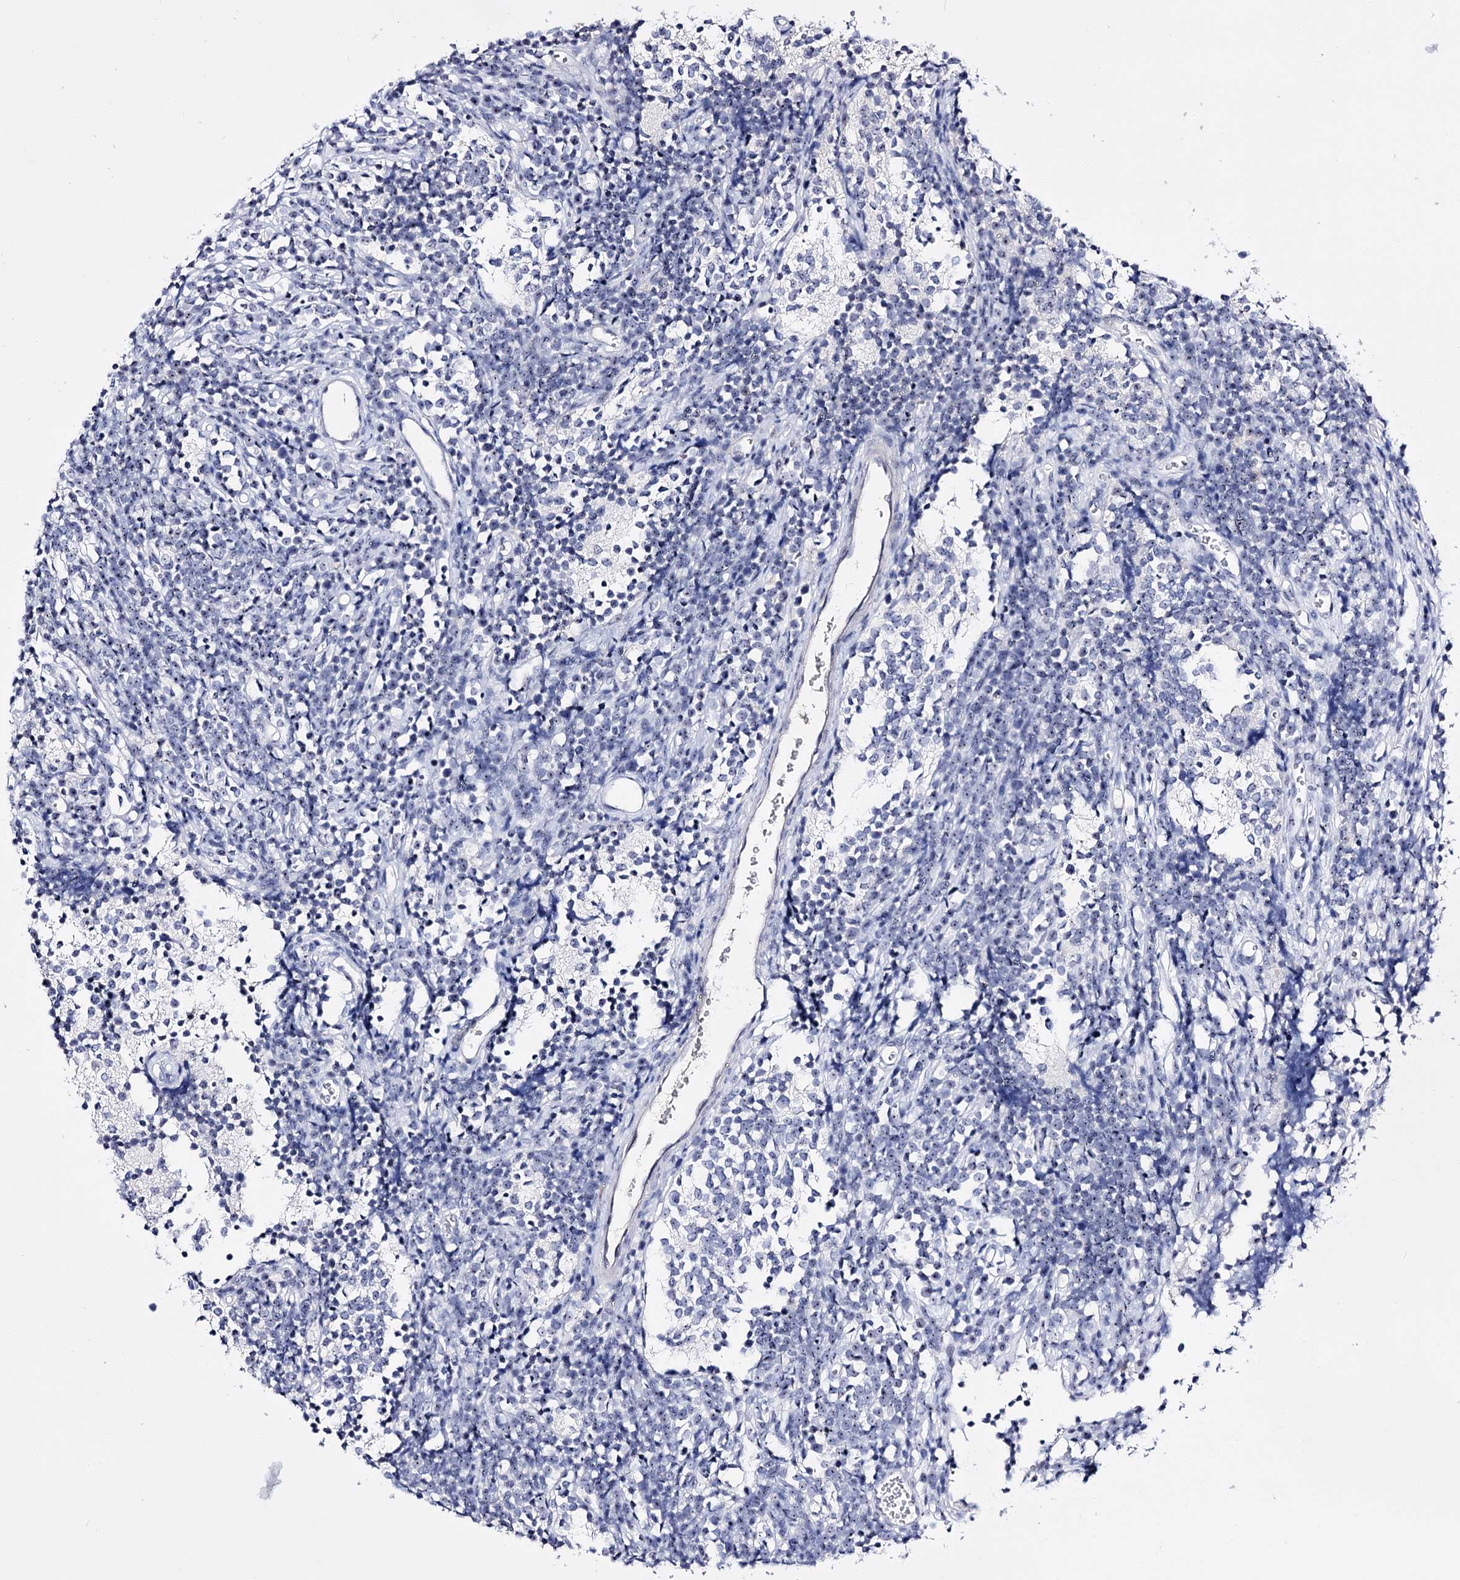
{"staining": {"intensity": "weak", "quantity": "<25%", "location": "nuclear"}, "tissue": "glioma", "cell_type": "Tumor cells", "image_type": "cancer", "snomed": [{"axis": "morphology", "description": "Glioma, malignant, Low grade"}, {"axis": "topography", "description": "Brain"}], "caption": "Immunohistochemical staining of human glioma shows no significant positivity in tumor cells.", "gene": "PCGF5", "patient": {"sex": "female", "age": 1}}